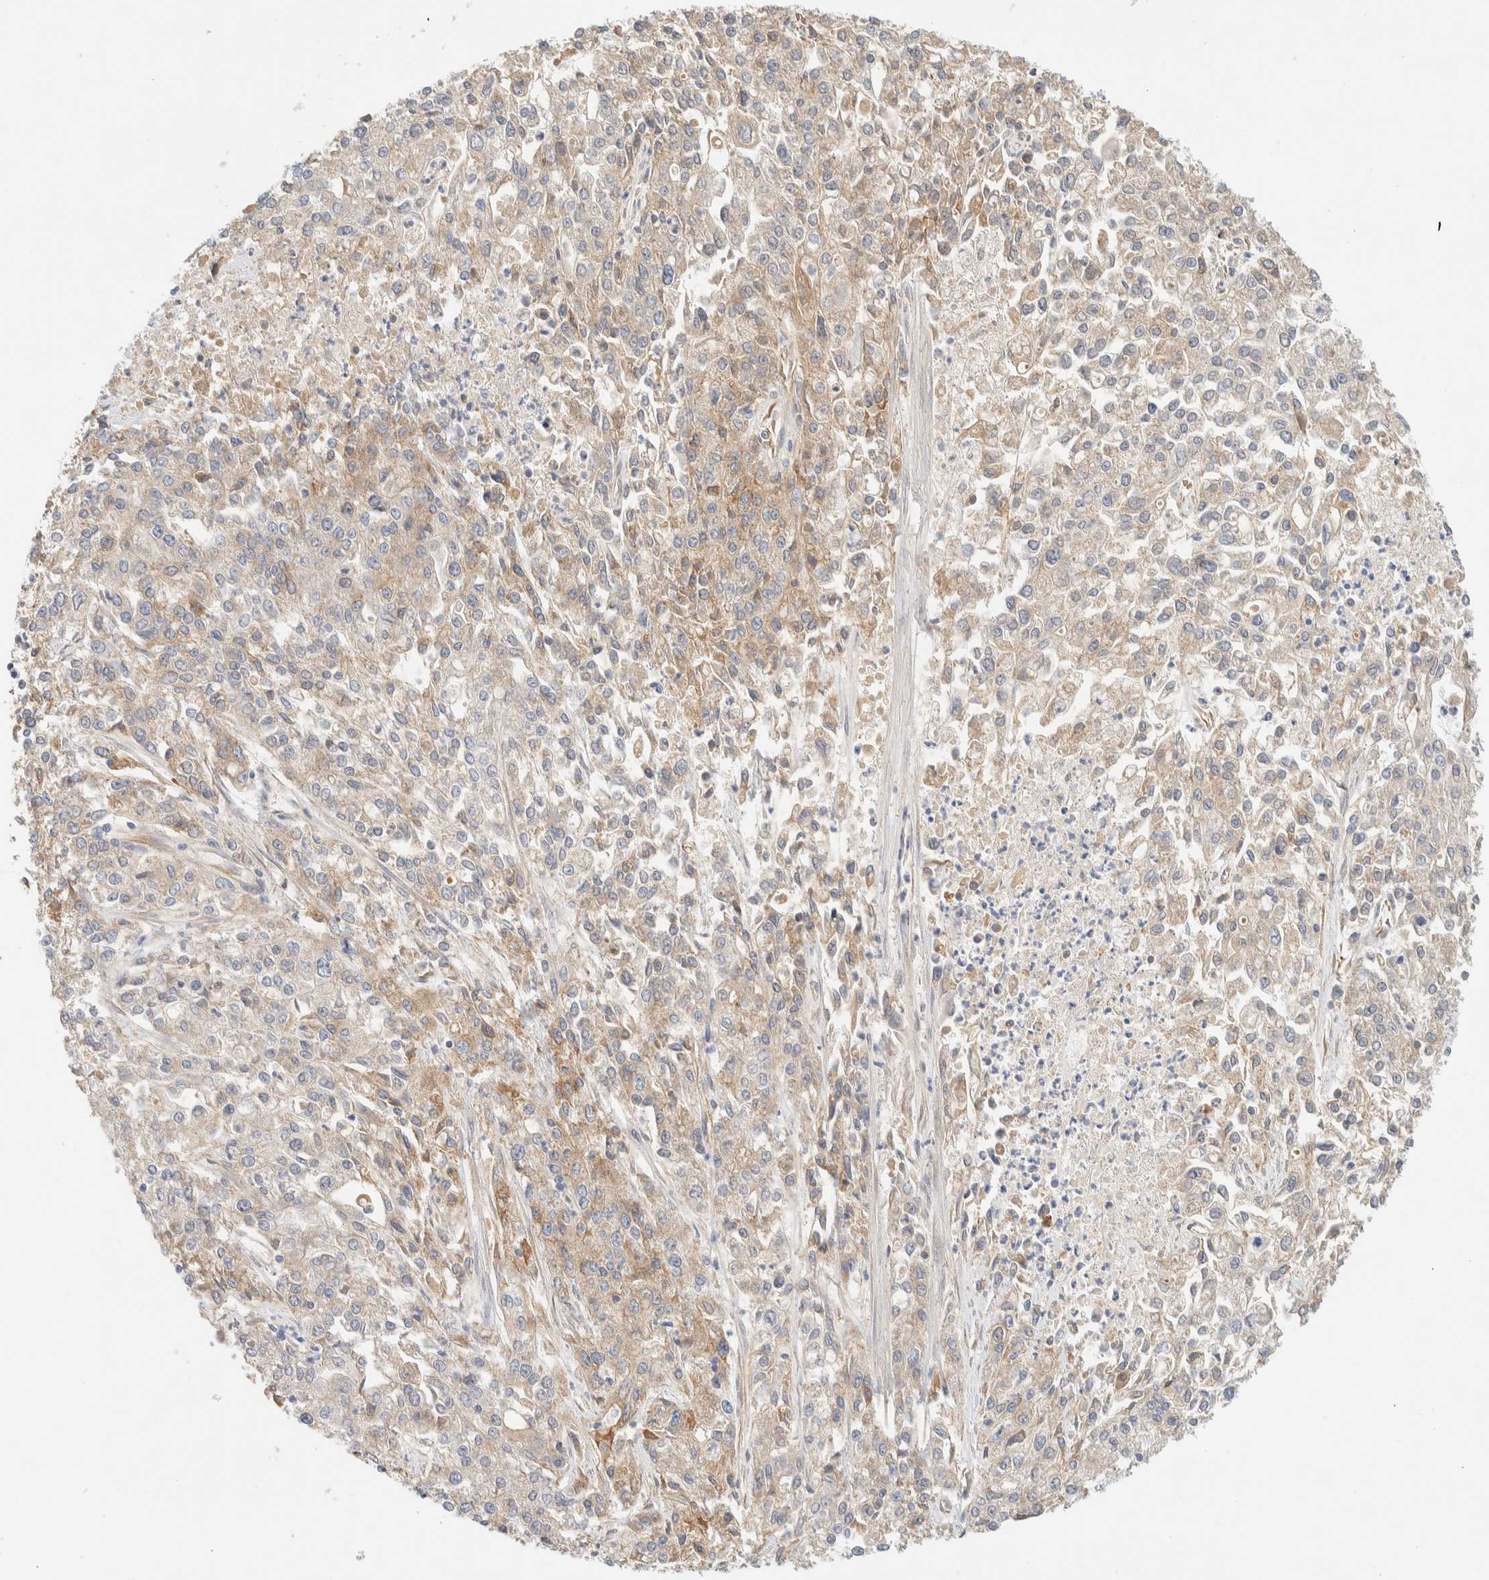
{"staining": {"intensity": "weak", "quantity": "25%-75%", "location": "cytoplasmic/membranous"}, "tissue": "endometrial cancer", "cell_type": "Tumor cells", "image_type": "cancer", "snomed": [{"axis": "morphology", "description": "Adenocarcinoma, NOS"}, {"axis": "topography", "description": "Endometrium"}], "caption": "This histopathology image reveals immunohistochemistry staining of endometrial cancer, with low weak cytoplasmic/membranous staining in about 25%-75% of tumor cells.", "gene": "FAT1", "patient": {"sex": "female", "age": 49}}